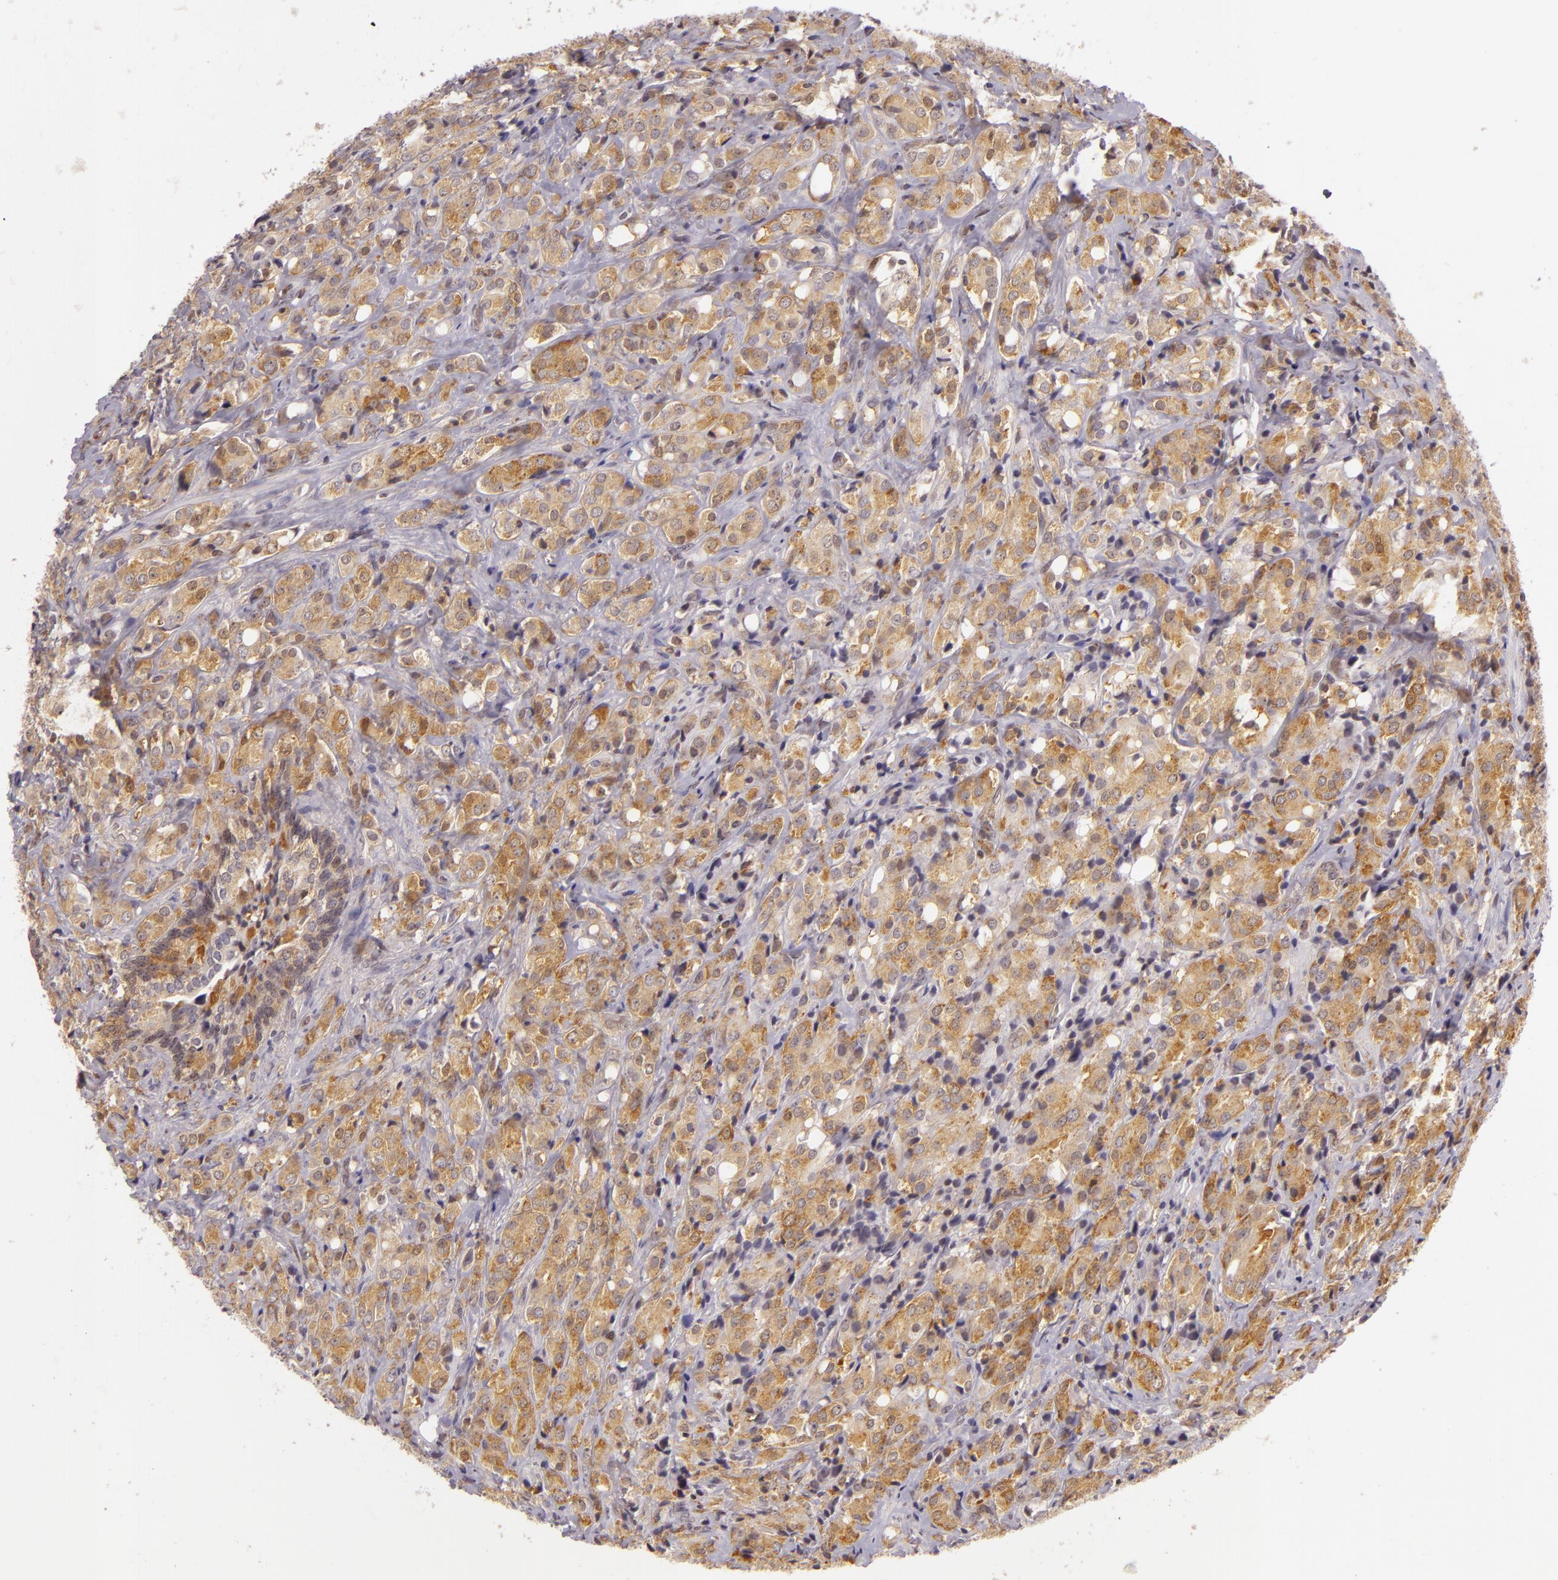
{"staining": {"intensity": "moderate", "quantity": ">75%", "location": "cytoplasmic/membranous"}, "tissue": "prostate cancer", "cell_type": "Tumor cells", "image_type": "cancer", "snomed": [{"axis": "morphology", "description": "Adenocarcinoma, High grade"}, {"axis": "topography", "description": "Prostate"}], "caption": "This photomicrograph reveals immunohistochemistry (IHC) staining of prostate cancer, with medium moderate cytoplasmic/membranous positivity in about >75% of tumor cells.", "gene": "IMPDH1", "patient": {"sex": "male", "age": 68}}